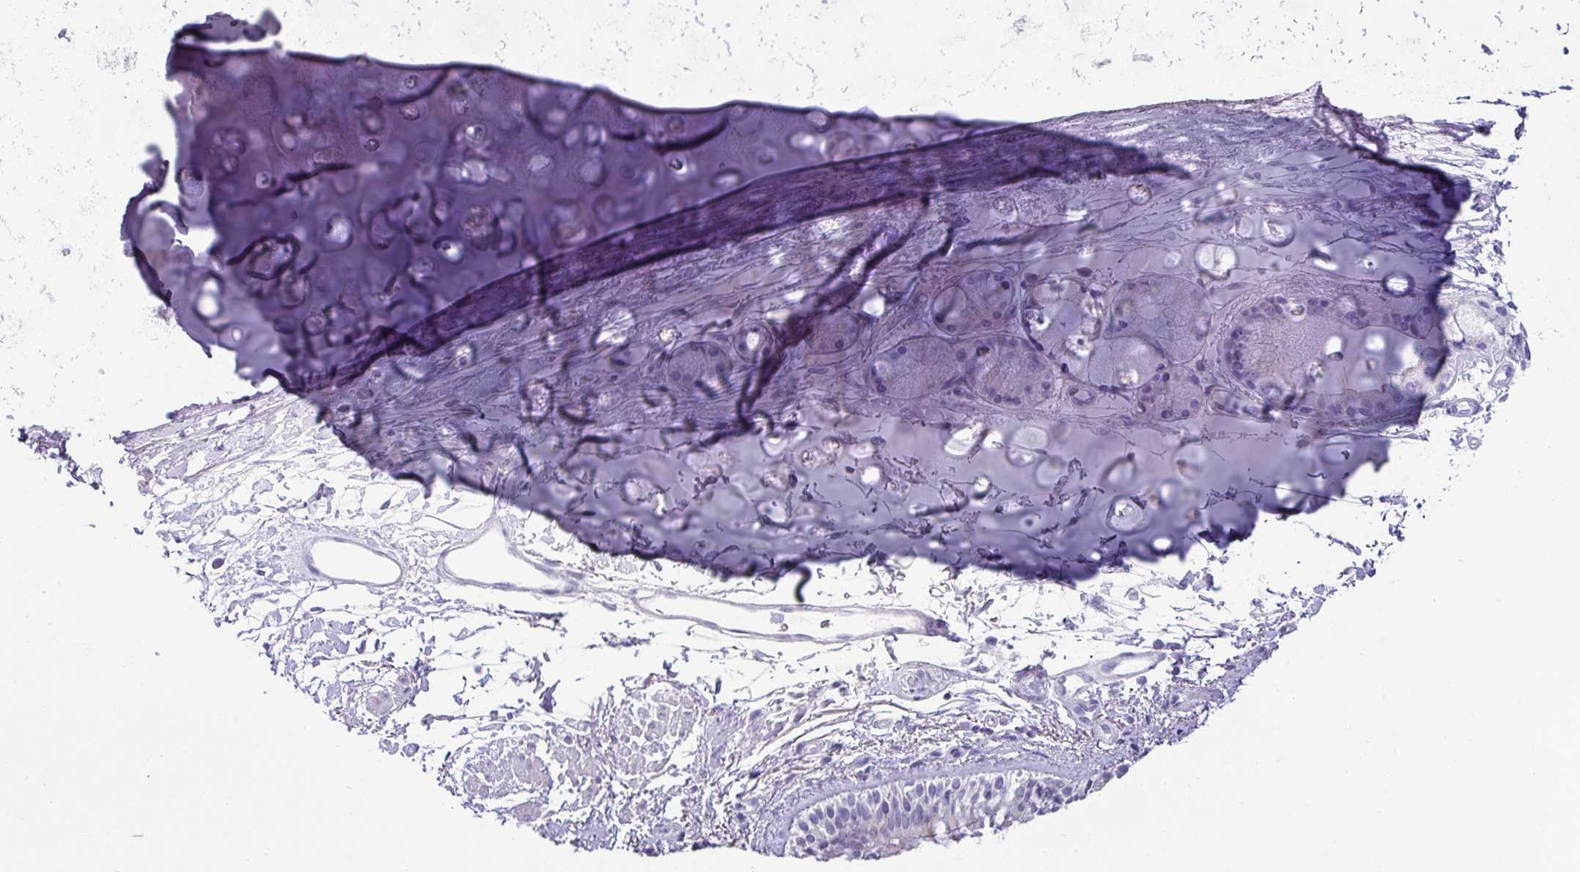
{"staining": {"intensity": "negative", "quantity": "none", "location": "none"}, "tissue": "bronchus", "cell_type": "Respiratory epithelial cells", "image_type": "normal", "snomed": [{"axis": "morphology", "description": "Normal tissue, NOS"}, {"axis": "topography", "description": "Lymph node"}, {"axis": "topography", "description": "Cartilage tissue"}, {"axis": "topography", "description": "Bronchus"}], "caption": "This is an immunohistochemistry histopathology image of normal bronchus. There is no staining in respiratory epithelial cells.", "gene": "VCX2", "patient": {"sex": "female", "age": 70}}